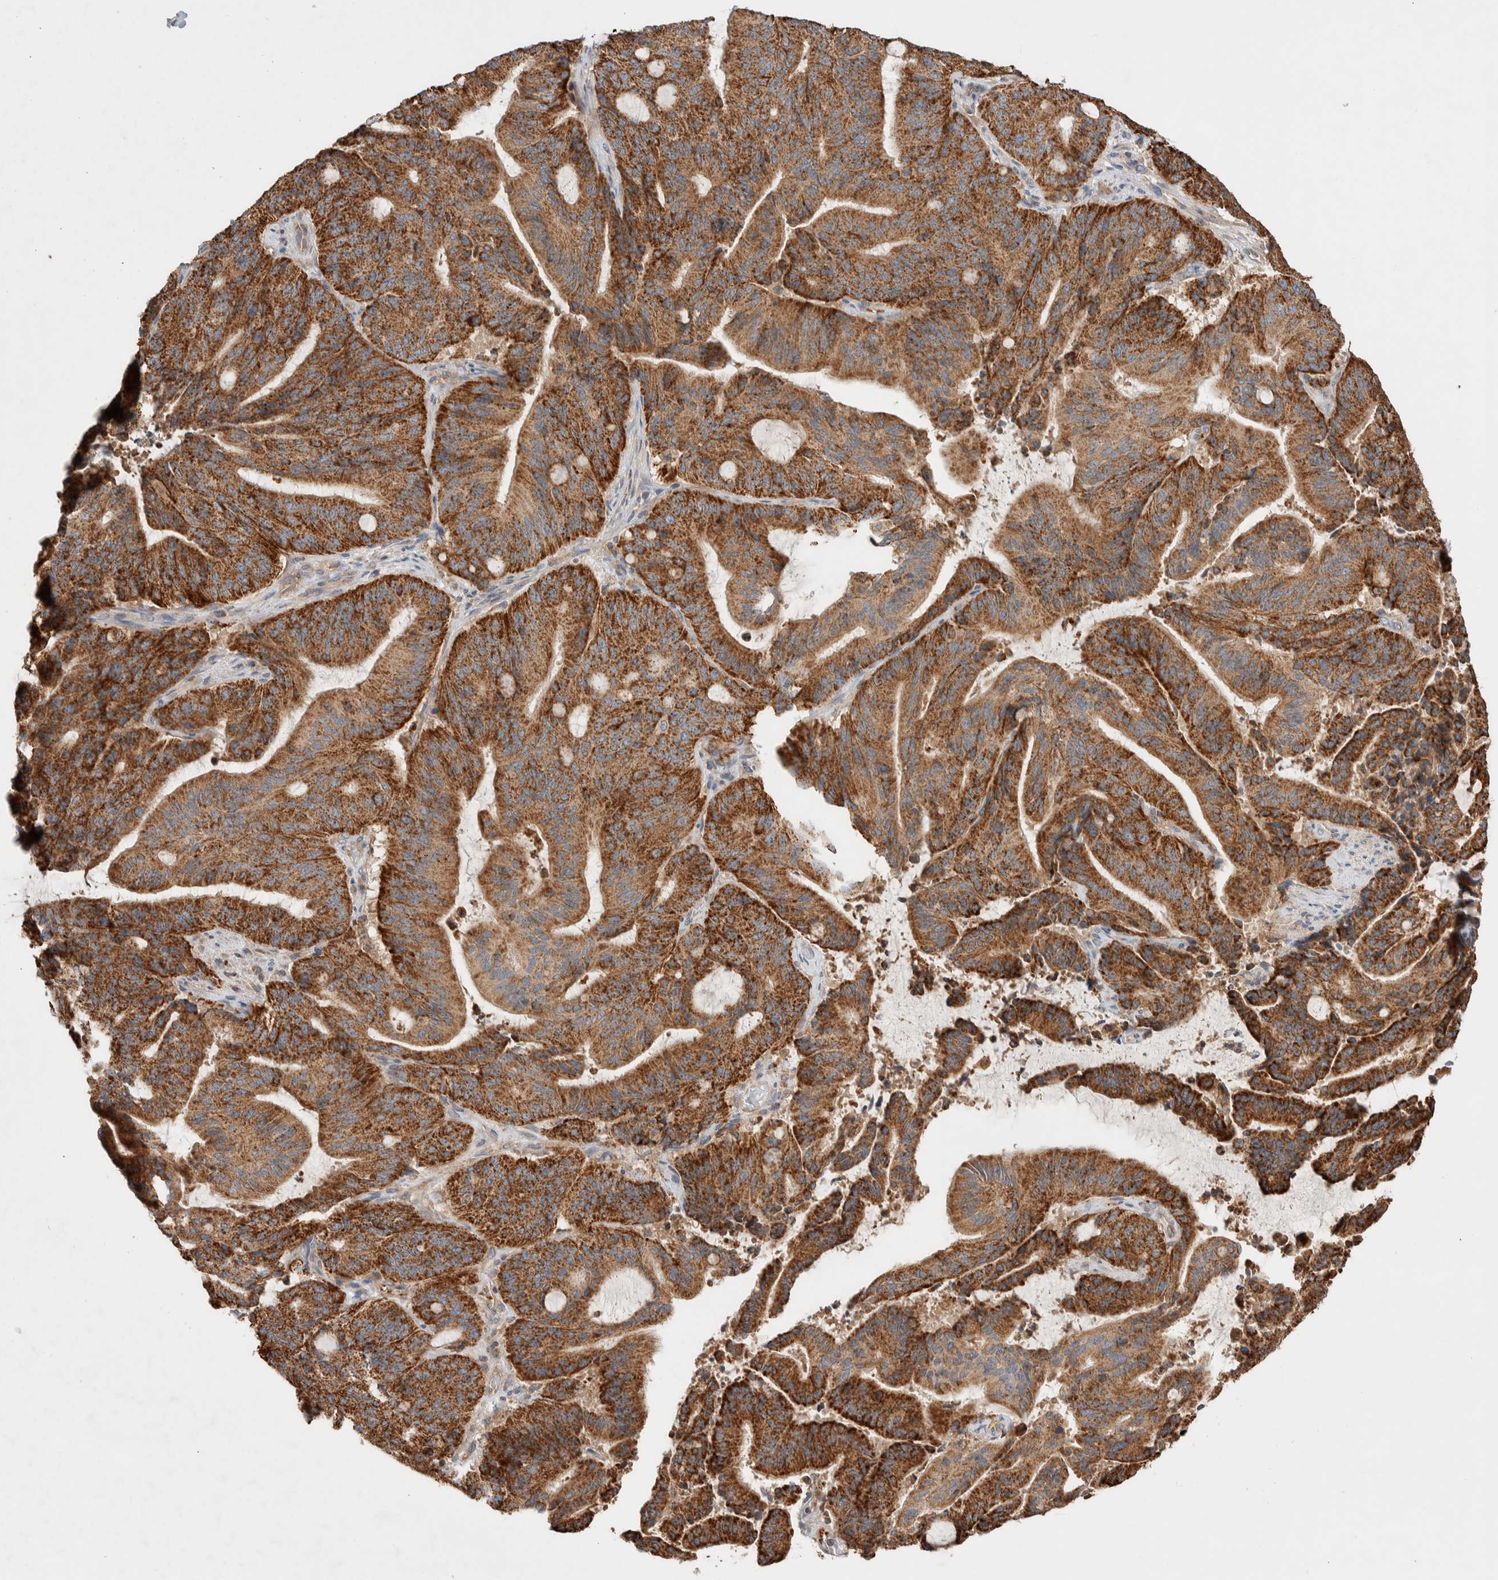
{"staining": {"intensity": "strong", "quantity": ">75%", "location": "cytoplasmic/membranous"}, "tissue": "liver cancer", "cell_type": "Tumor cells", "image_type": "cancer", "snomed": [{"axis": "morphology", "description": "Normal tissue, NOS"}, {"axis": "morphology", "description": "Cholangiocarcinoma"}, {"axis": "topography", "description": "Liver"}, {"axis": "topography", "description": "Peripheral nerve tissue"}], "caption": "Protein expression by immunohistochemistry (IHC) displays strong cytoplasmic/membranous expression in about >75% of tumor cells in liver cholangiocarcinoma. The protein of interest is stained brown, and the nuclei are stained in blue (DAB IHC with brightfield microscopy, high magnification).", "gene": "DEPTOR", "patient": {"sex": "female", "age": 73}}